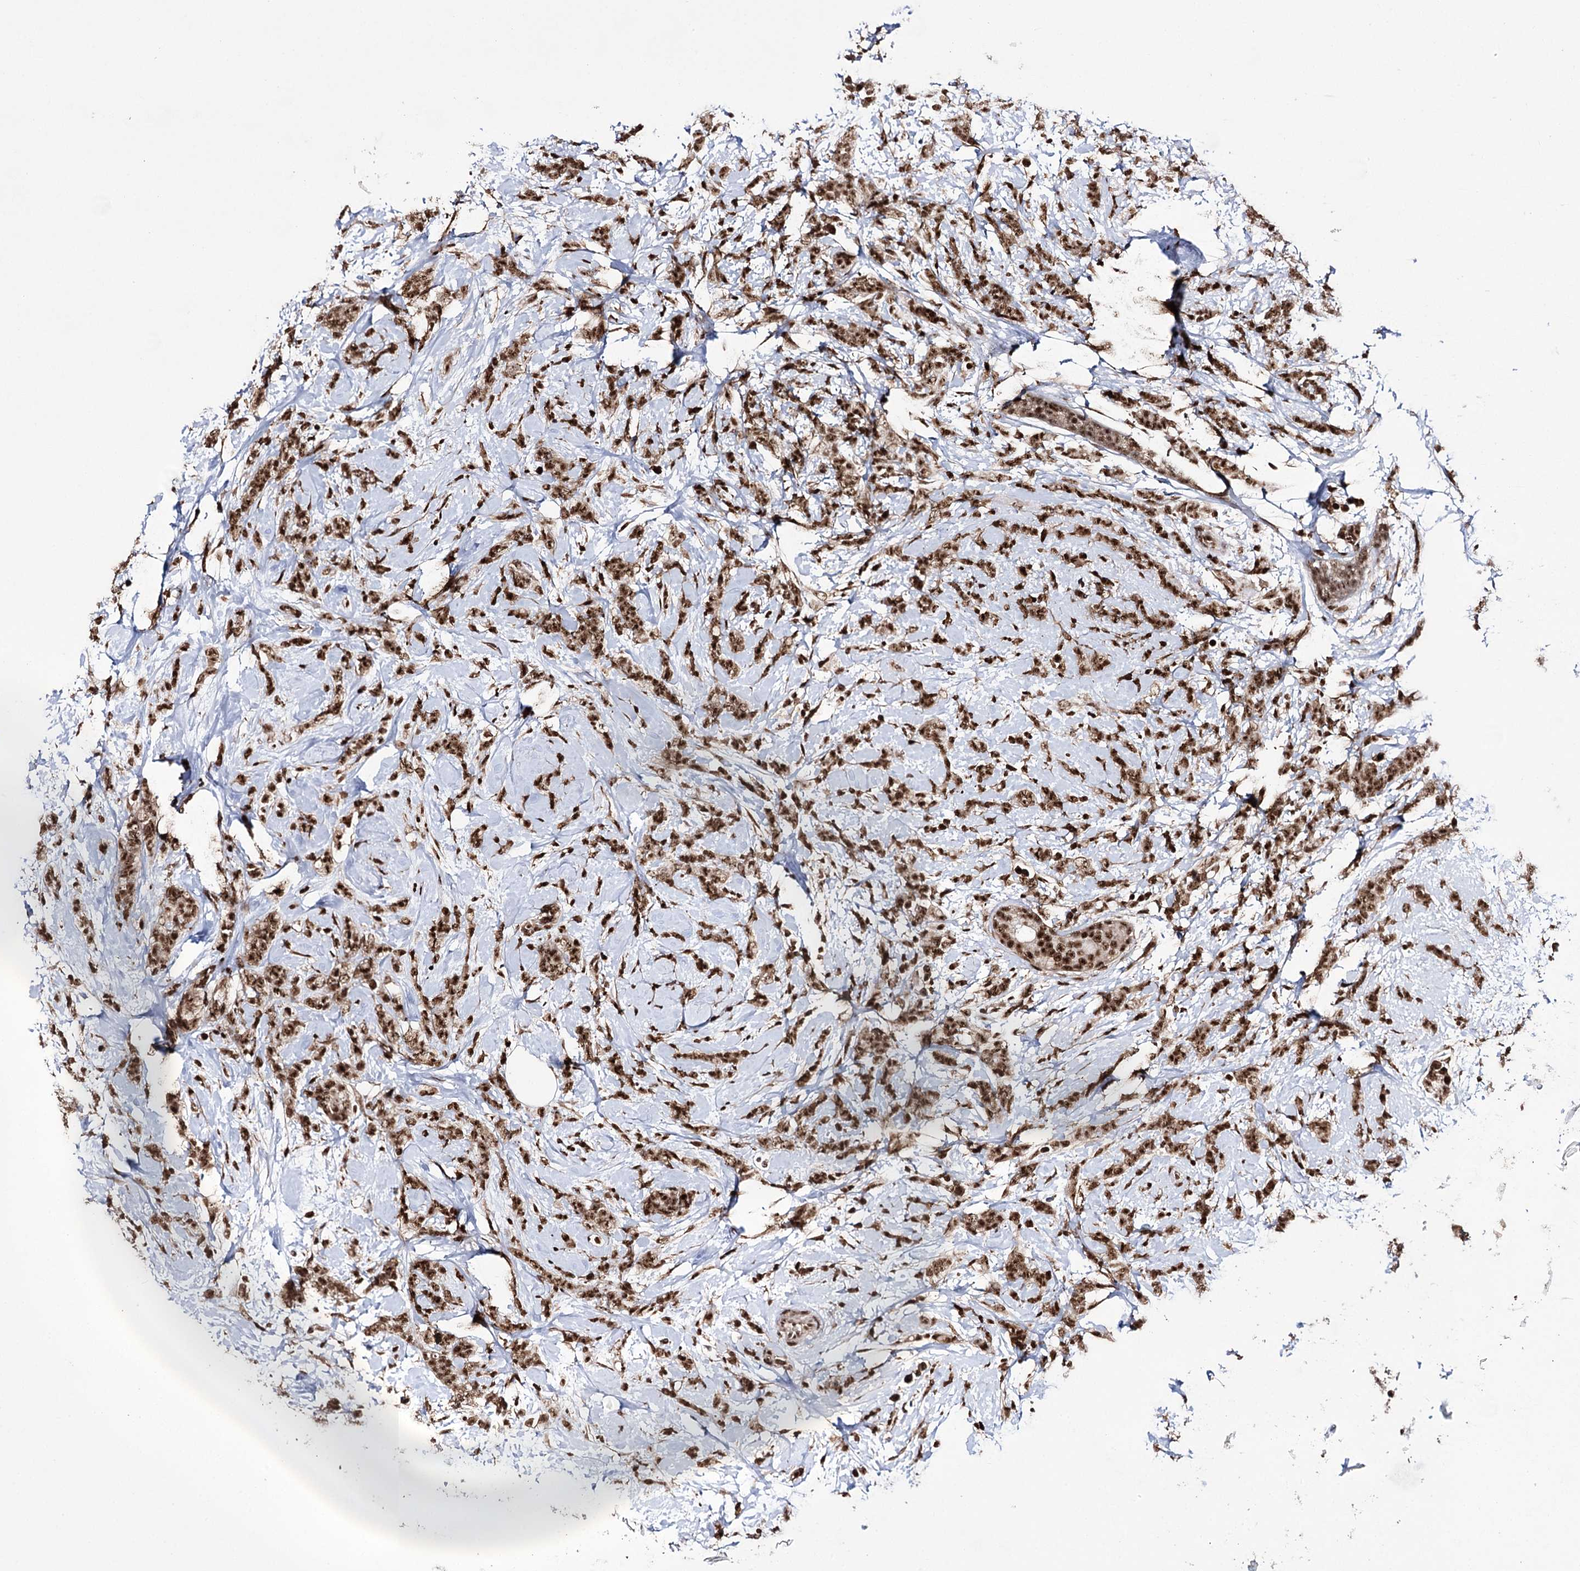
{"staining": {"intensity": "strong", "quantity": ">75%", "location": "nuclear"}, "tissue": "breast cancer", "cell_type": "Tumor cells", "image_type": "cancer", "snomed": [{"axis": "morphology", "description": "Lobular carcinoma"}, {"axis": "topography", "description": "Breast"}], "caption": "Immunohistochemical staining of human breast lobular carcinoma reveals high levels of strong nuclear staining in approximately >75% of tumor cells.", "gene": "PRPF40A", "patient": {"sex": "female", "age": 58}}